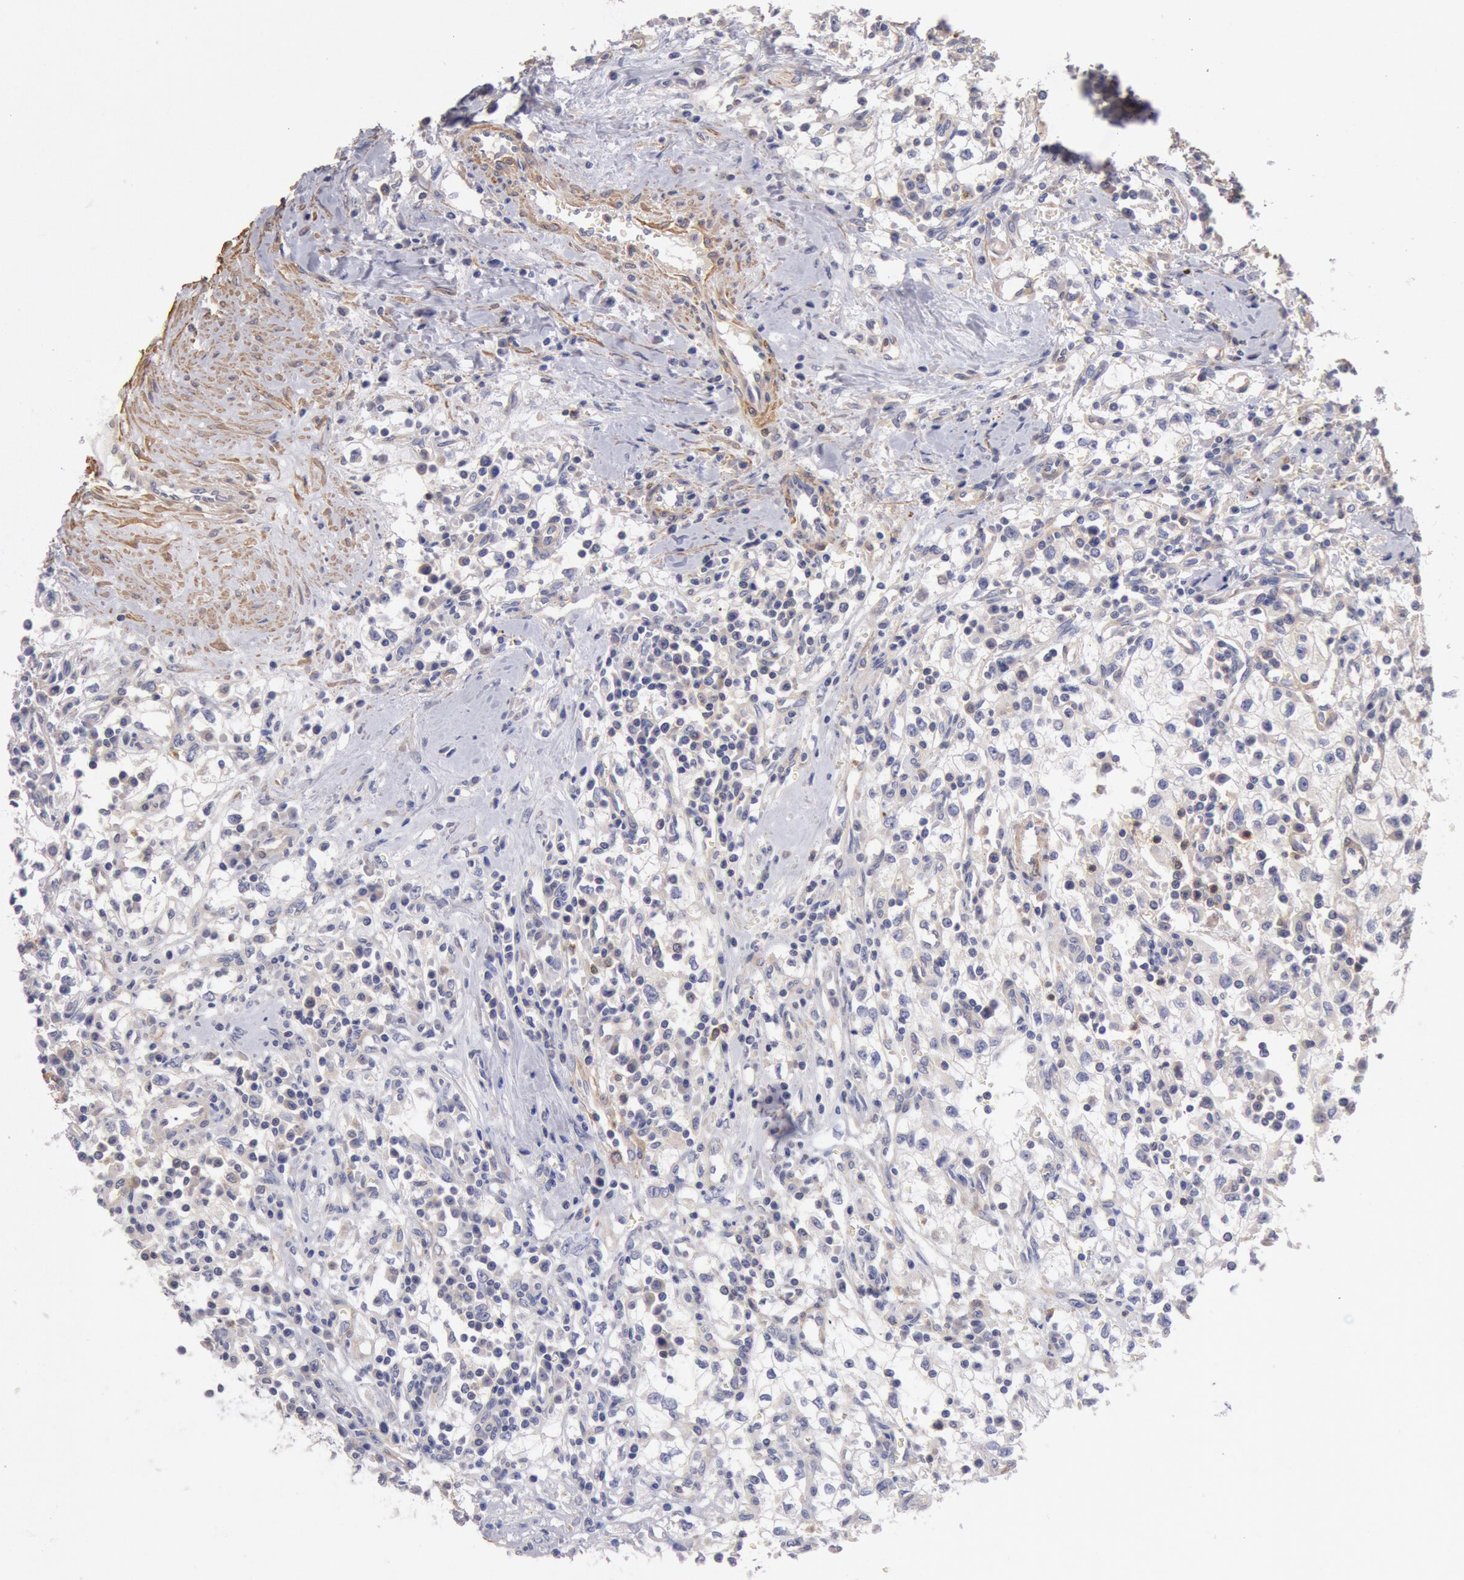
{"staining": {"intensity": "negative", "quantity": "none", "location": "none"}, "tissue": "renal cancer", "cell_type": "Tumor cells", "image_type": "cancer", "snomed": [{"axis": "morphology", "description": "Adenocarcinoma, NOS"}, {"axis": "topography", "description": "Kidney"}], "caption": "This image is of renal cancer (adenocarcinoma) stained with IHC to label a protein in brown with the nuclei are counter-stained blue. There is no expression in tumor cells. The staining was performed using DAB (3,3'-diaminobenzidine) to visualize the protein expression in brown, while the nuclei were stained in blue with hematoxylin (Magnification: 20x).", "gene": "TMED8", "patient": {"sex": "male", "age": 82}}